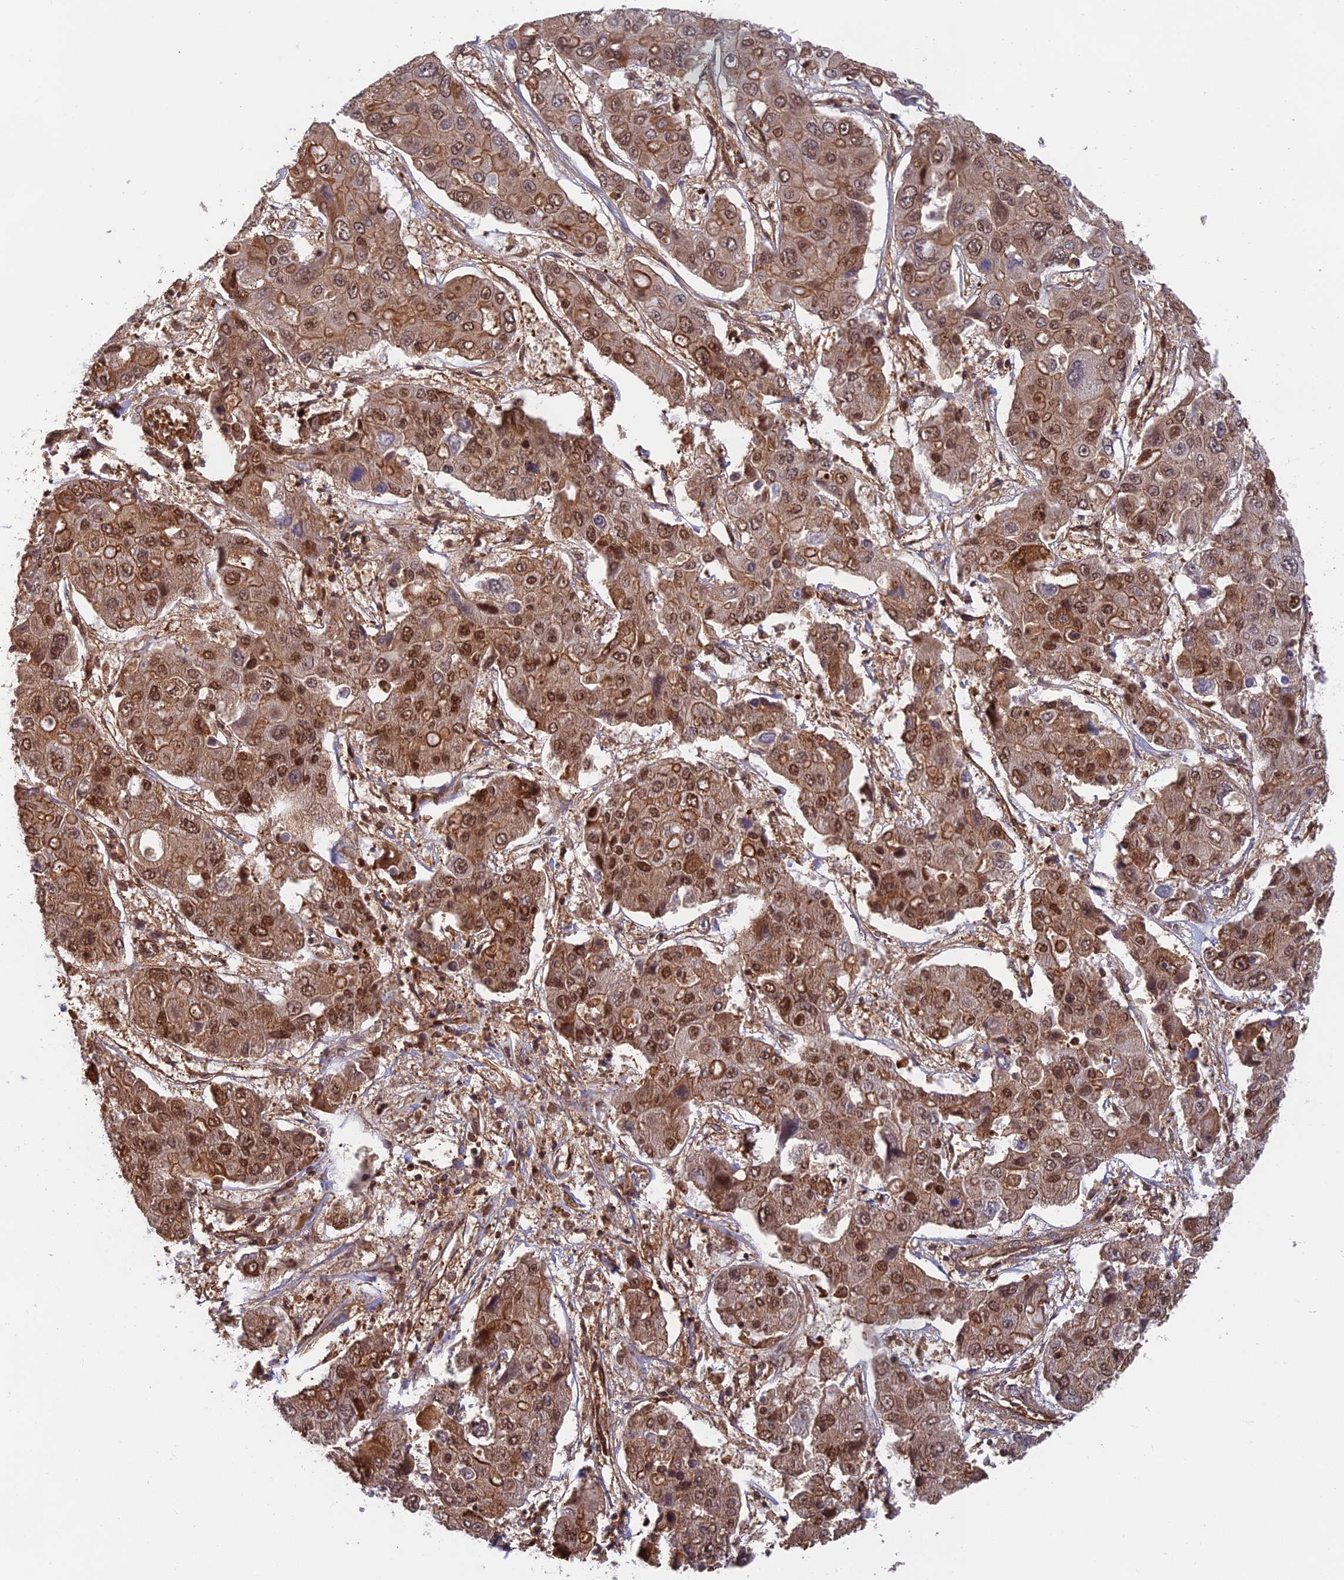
{"staining": {"intensity": "moderate", "quantity": "25%-75%", "location": "cytoplasmic/membranous,nuclear"}, "tissue": "liver cancer", "cell_type": "Tumor cells", "image_type": "cancer", "snomed": [{"axis": "morphology", "description": "Cholangiocarcinoma"}, {"axis": "topography", "description": "Liver"}], "caption": "Immunohistochemistry (IHC) staining of liver cancer (cholangiocarcinoma), which shows medium levels of moderate cytoplasmic/membranous and nuclear positivity in about 25%-75% of tumor cells indicating moderate cytoplasmic/membranous and nuclear protein positivity. The staining was performed using DAB (brown) for protein detection and nuclei were counterstained in hematoxylin (blue).", "gene": "OSBPL1A", "patient": {"sex": "male", "age": 67}}